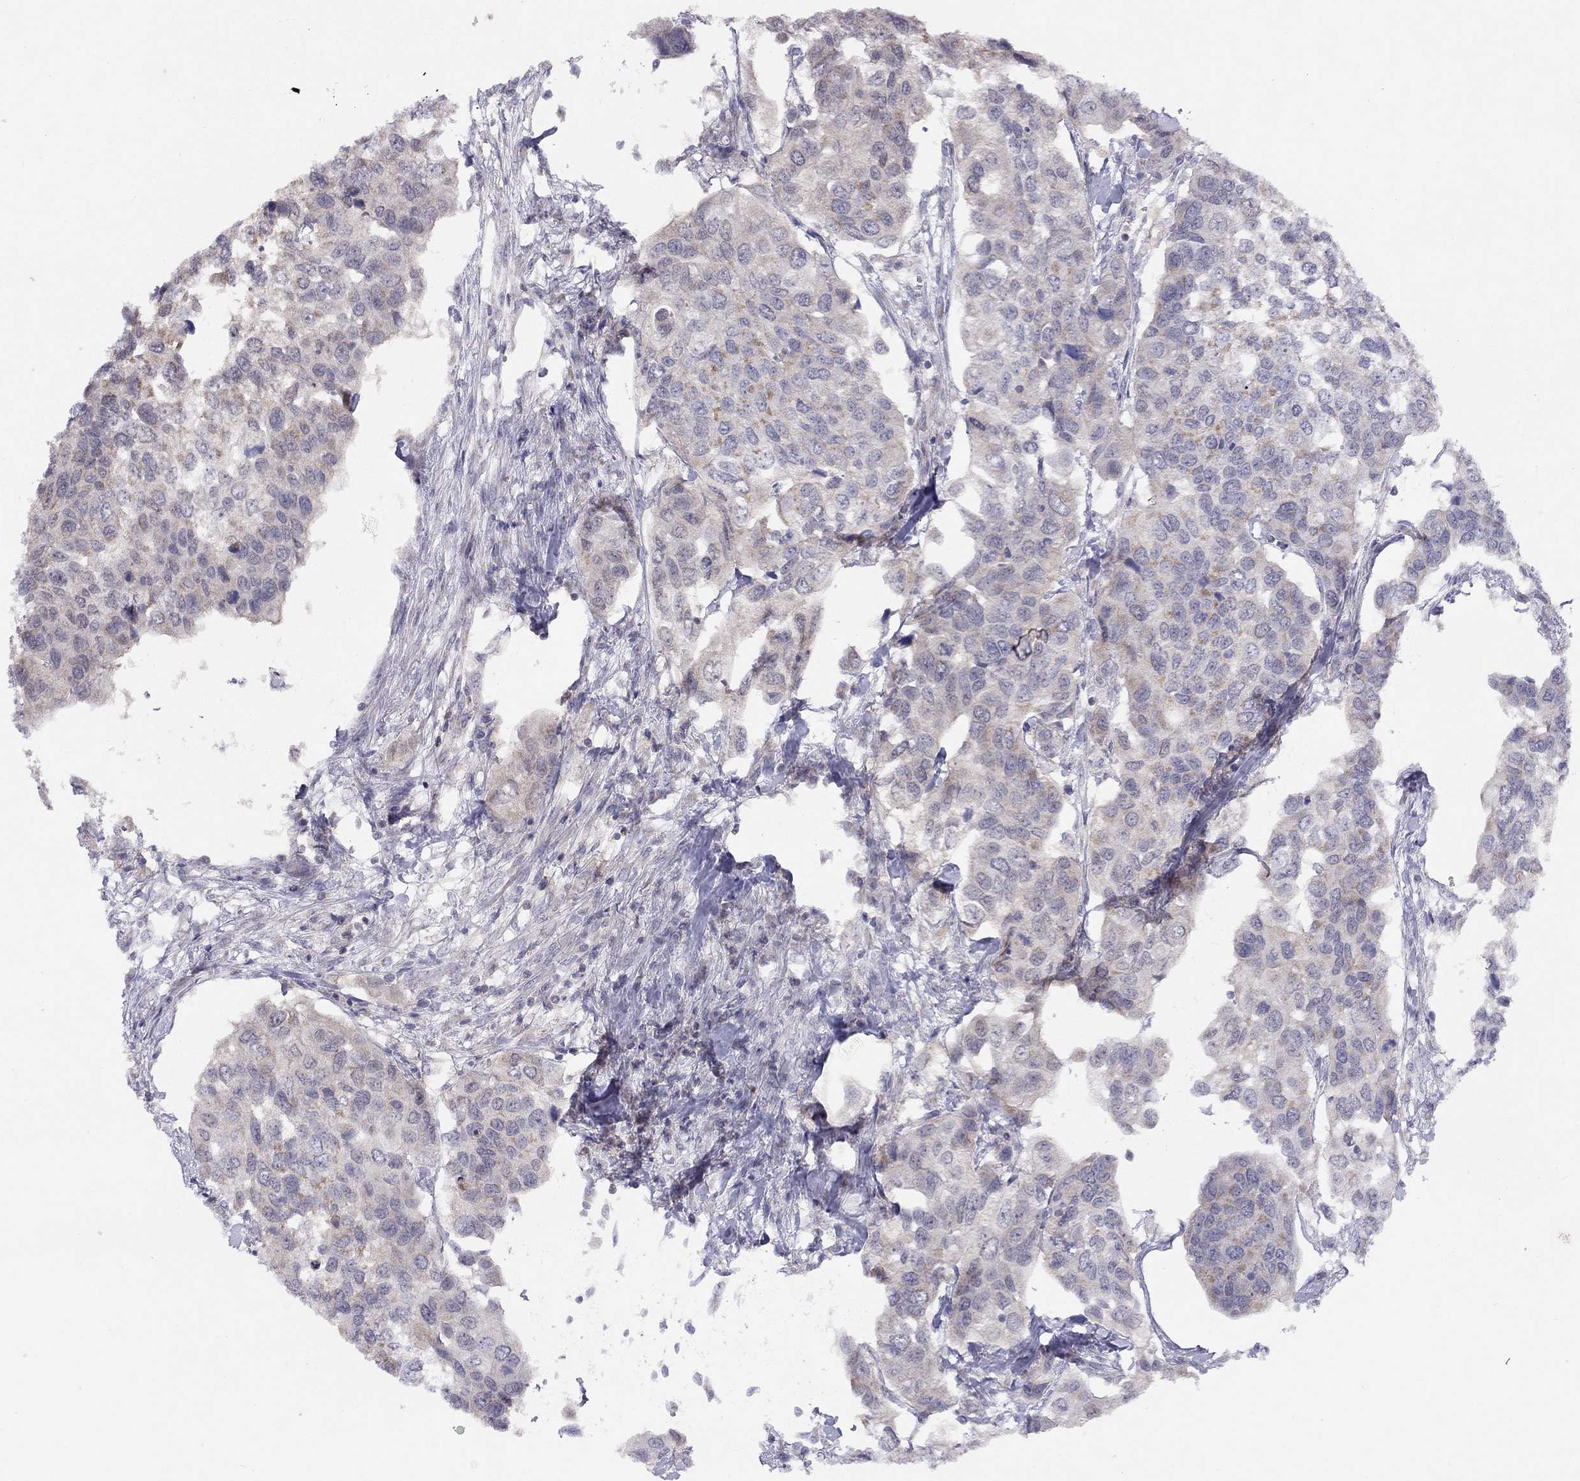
{"staining": {"intensity": "weak", "quantity": "<25%", "location": "cytoplasmic/membranous"}, "tissue": "urothelial cancer", "cell_type": "Tumor cells", "image_type": "cancer", "snomed": [{"axis": "morphology", "description": "Urothelial carcinoma, High grade"}, {"axis": "topography", "description": "Urinary bladder"}], "caption": "DAB immunohistochemical staining of urothelial carcinoma (high-grade) demonstrates no significant positivity in tumor cells.", "gene": "CITED1", "patient": {"sex": "male", "age": 60}}